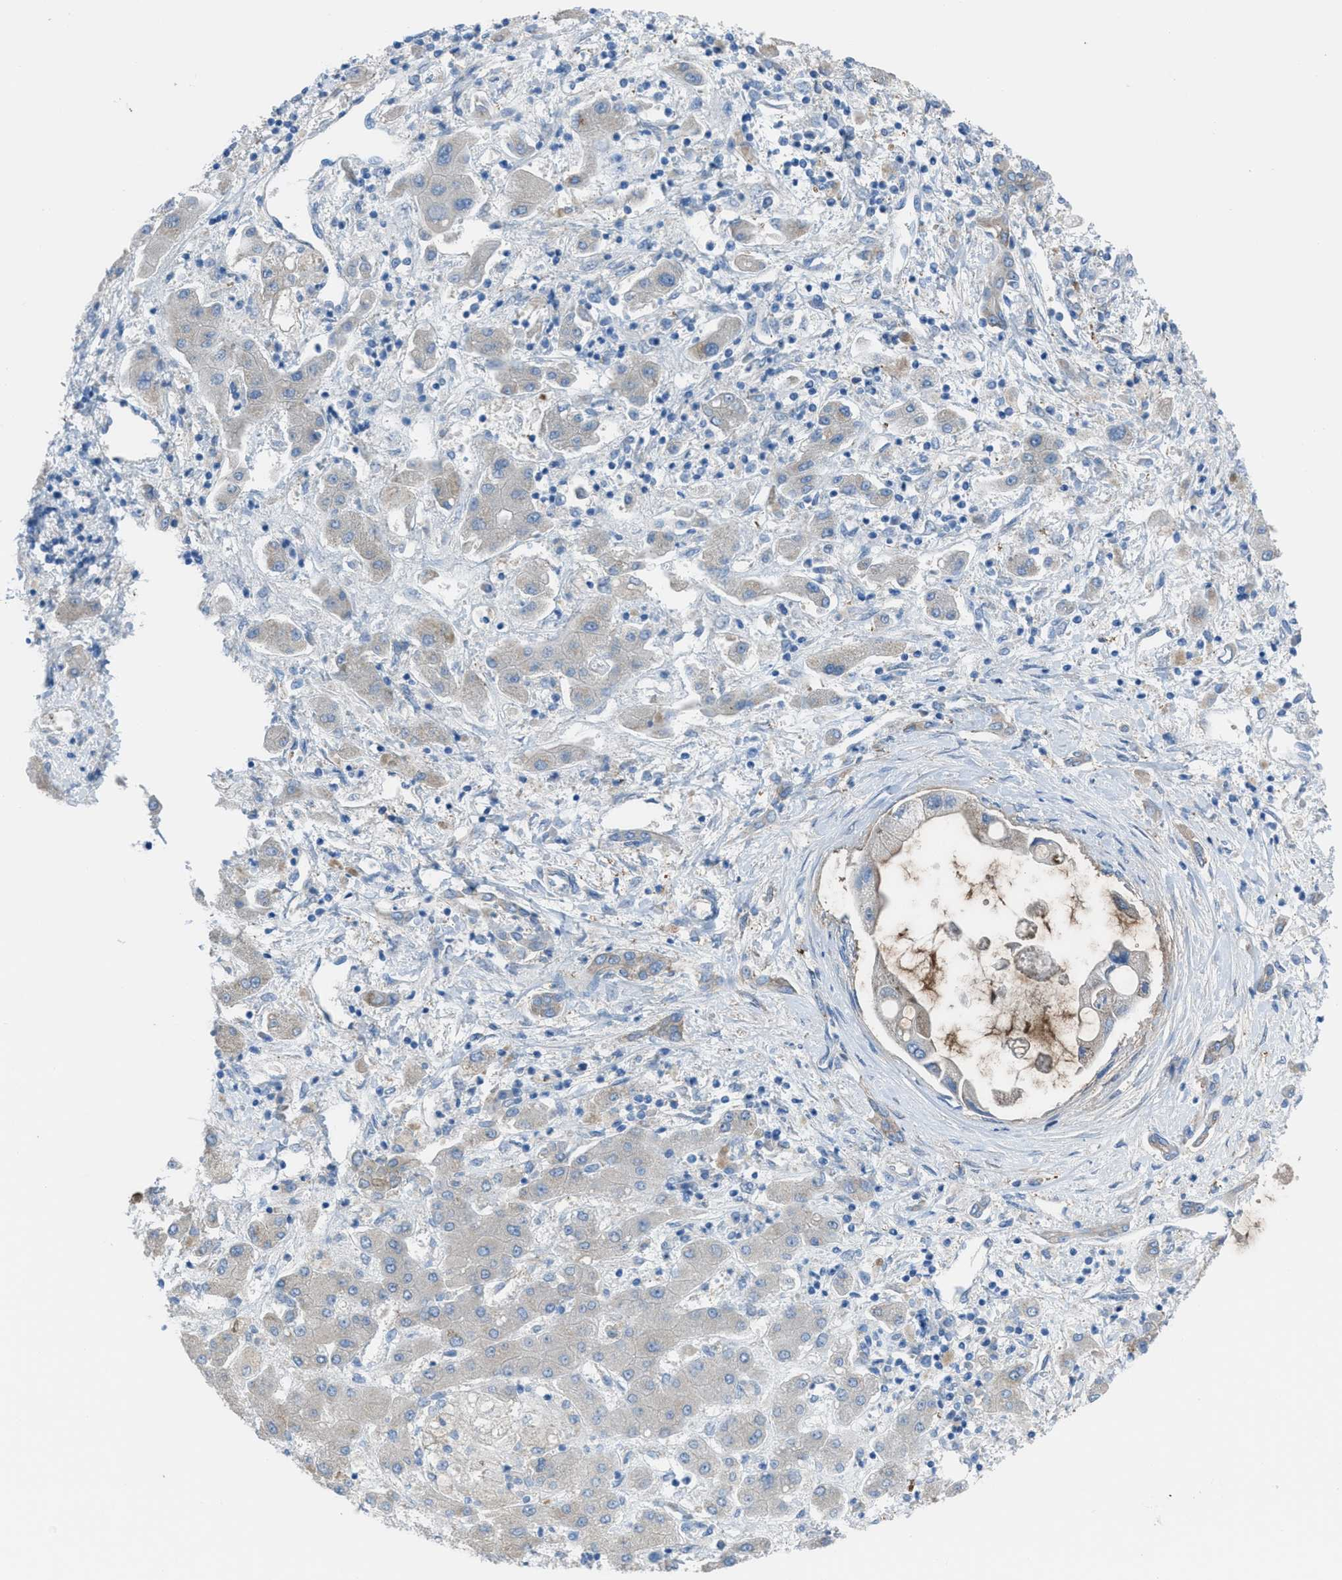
{"staining": {"intensity": "negative", "quantity": "none", "location": "none"}, "tissue": "liver cancer", "cell_type": "Tumor cells", "image_type": "cancer", "snomed": [{"axis": "morphology", "description": "Cholangiocarcinoma"}, {"axis": "topography", "description": "Liver"}], "caption": "A histopathology image of liver cholangiocarcinoma stained for a protein reveals no brown staining in tumor cells.", "gene": "EGFR", "patient": {"sex": "male", "age": 50}}